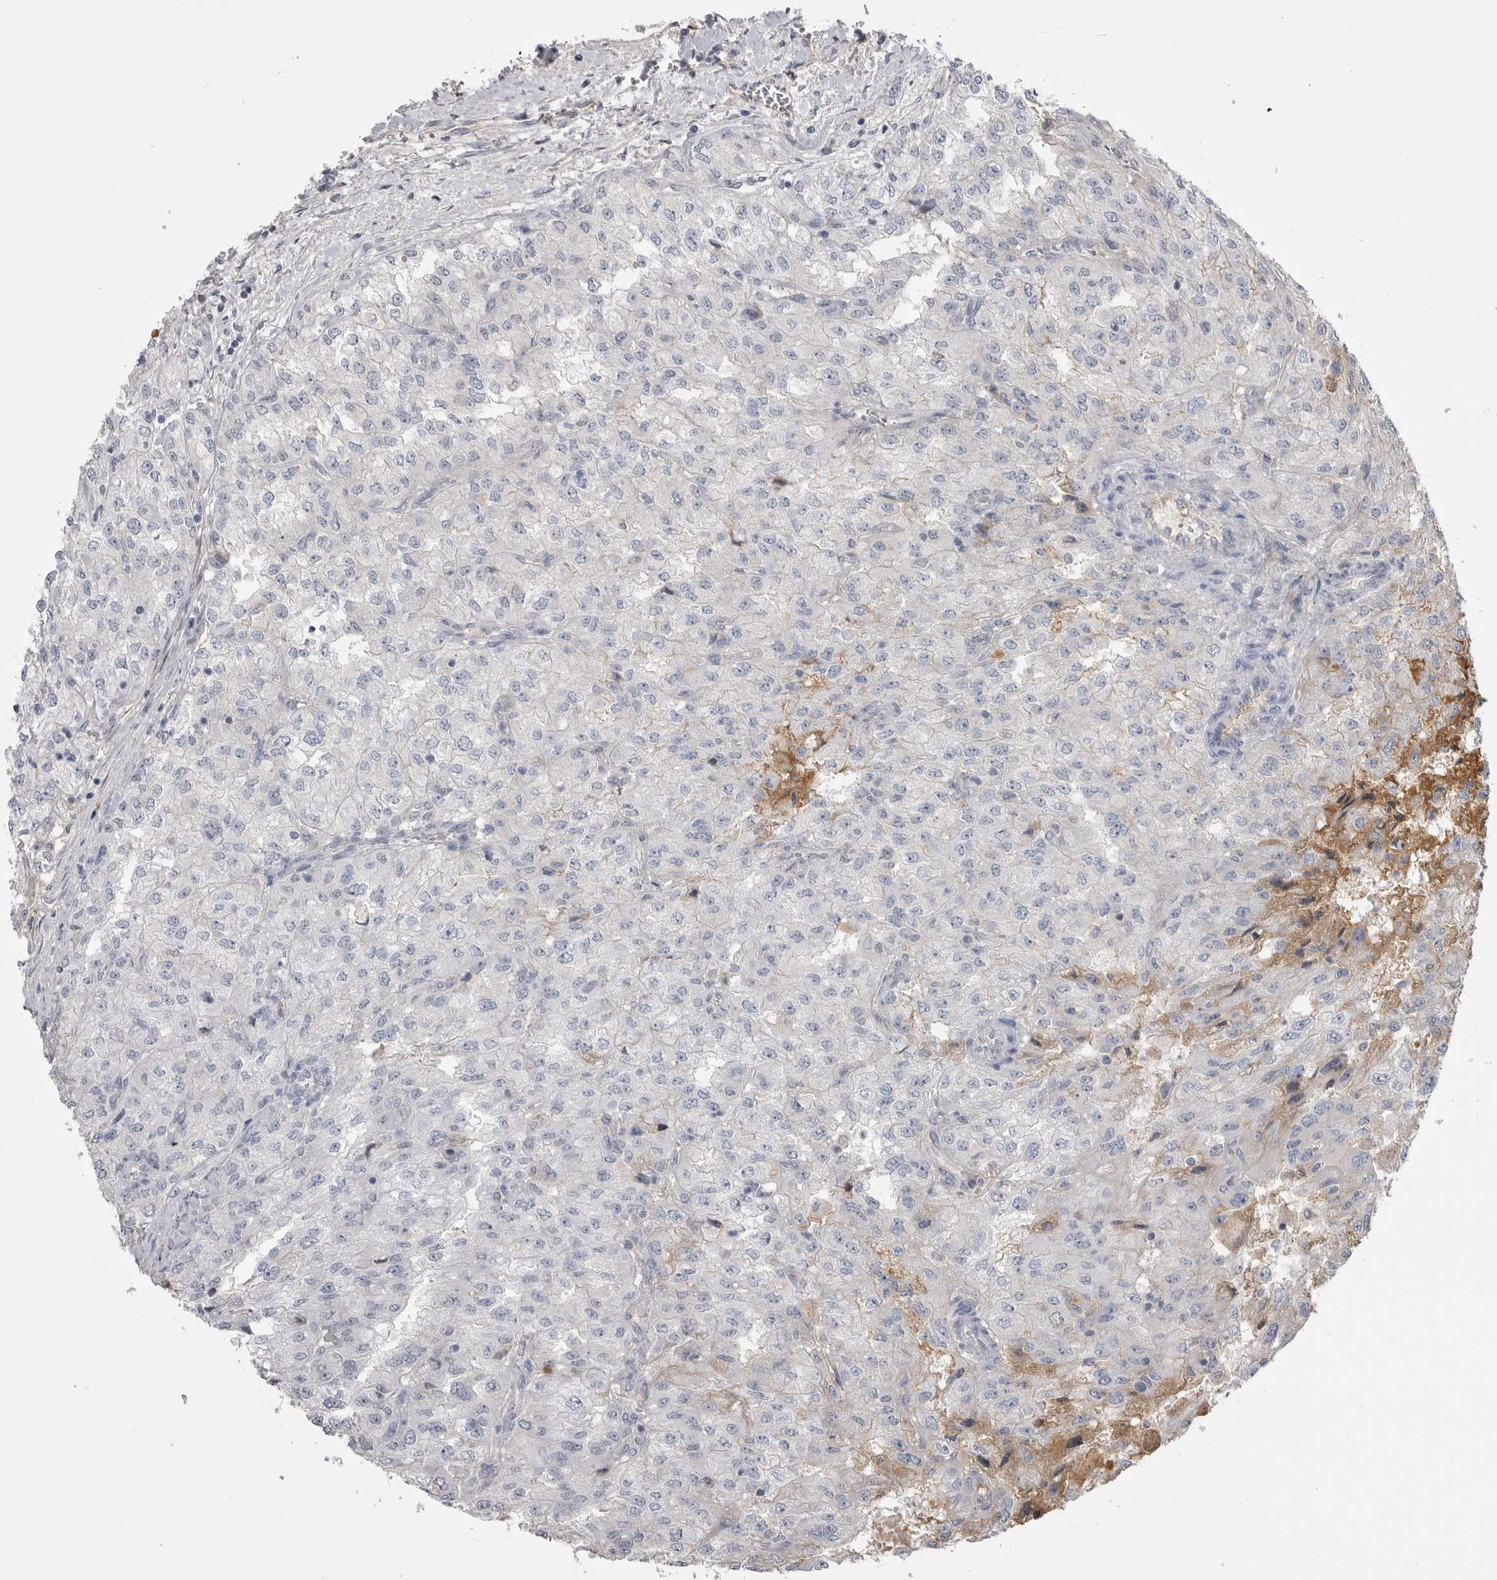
{"staining": {"intensity": "negative", "quantity": "none", "location": "none"}, "tissue": "renal cancer", "cell_type": "Tumor cells", "image_type": "cancer", "snomed": [{"axis": "morphology", "description": "Adenocarcinoma, NOS"}, {"axis": "topography", "description": "Kidney"}], "caption": "Tumor cells show no significant positivity in renal adenocarcinoma.", "gene": "AHSG", "patient": {"sex": "female", "age": 54}}